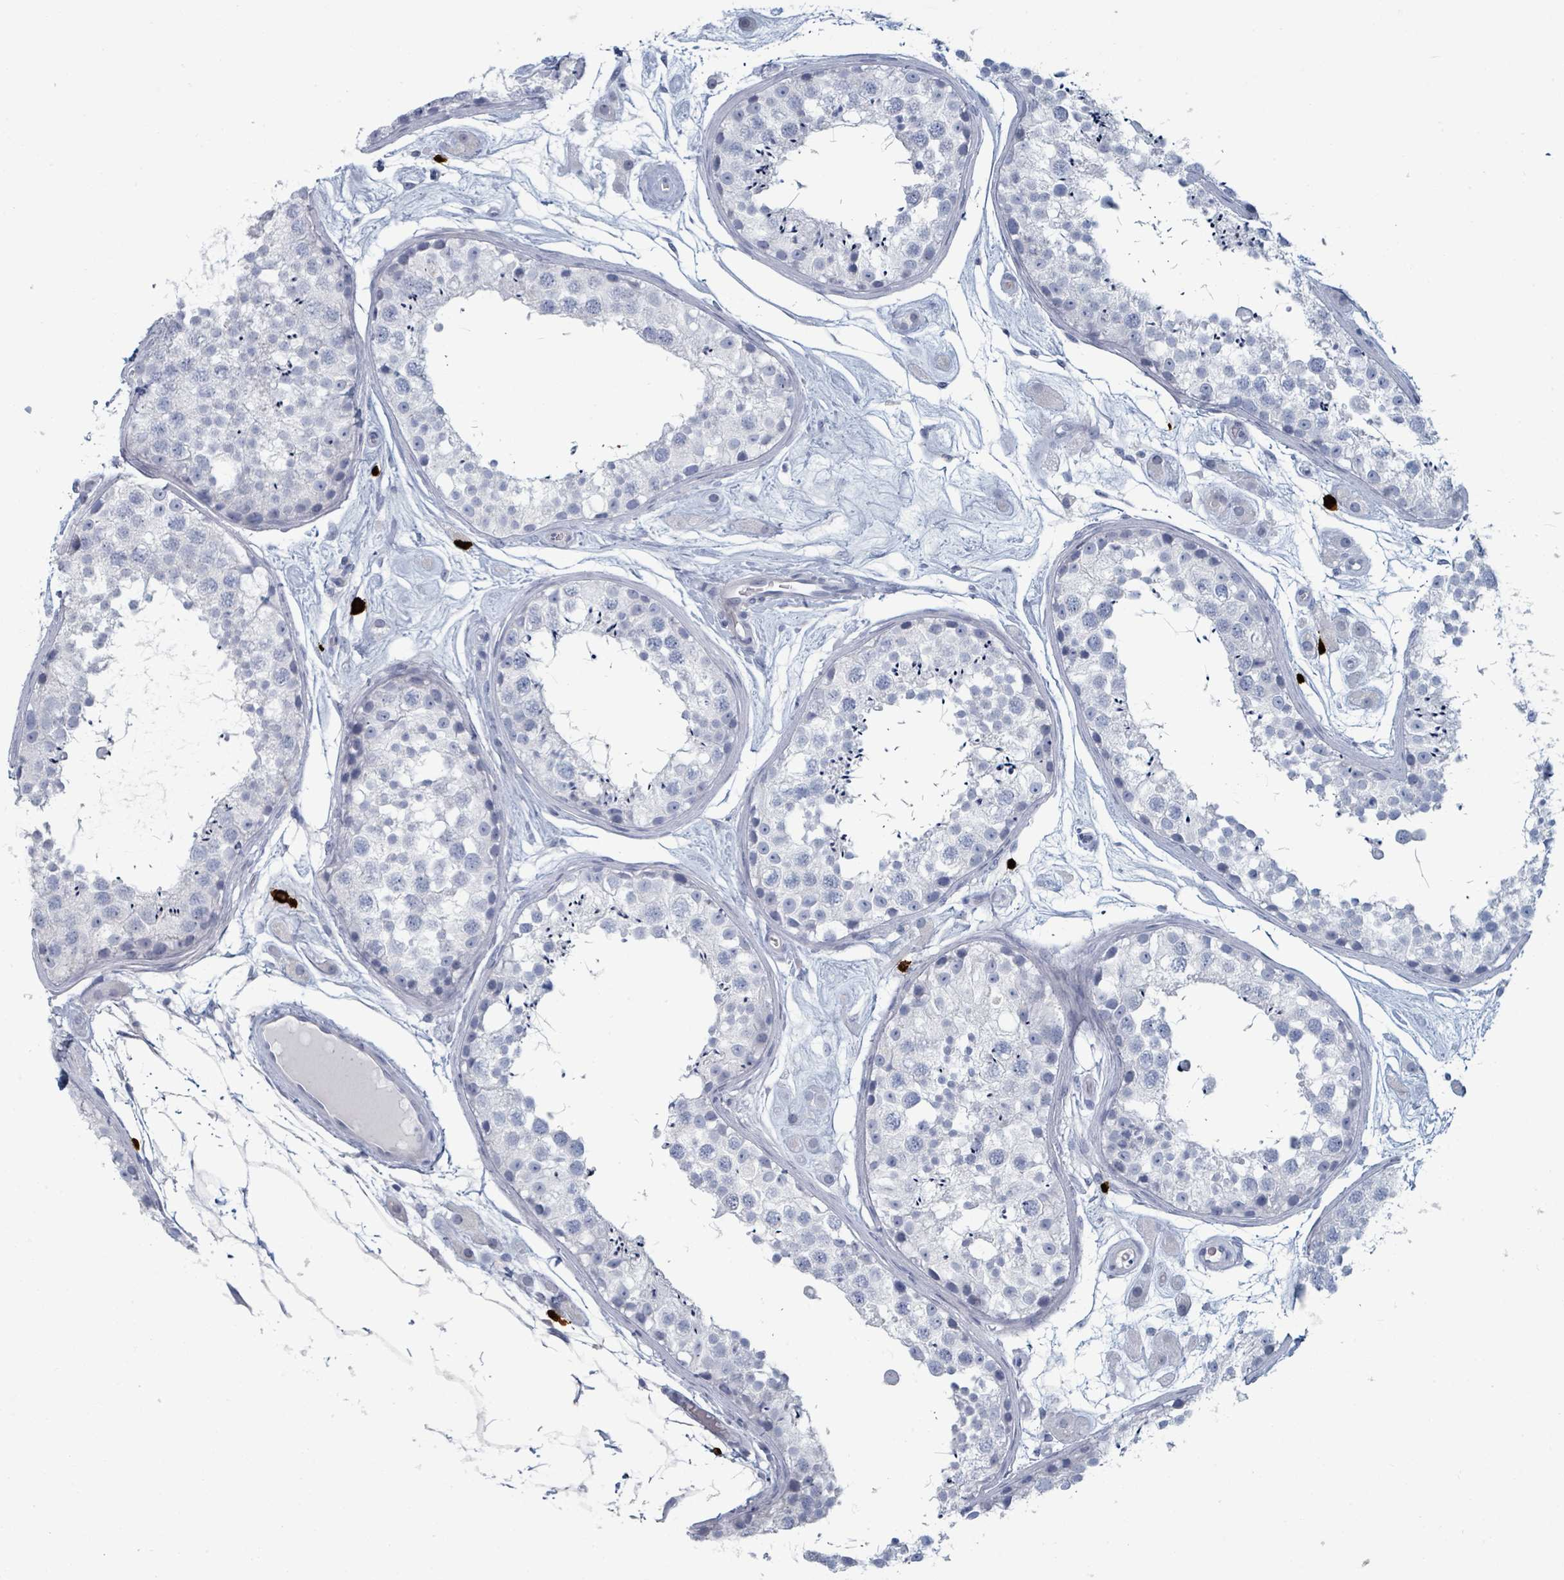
{"staining": {"intensity": "negative", "quantity": "none", "location": "none"}, "tissue": "testis", "cell_type": "Cells in seminiferous ducts", "image_type": "normal", "snomed": [{"axis": "morphology", "description": "Normal tissue, NOS"}, {"axis": "topography", "description": "Testis"}], "caption": "Immunohistochemistry (IHC) histopathology image of benign testis: testis stained with DAB (3,3'-diaminobenzidine) displays no significant protein staining in cells in seminiferous ducts. (DAB immunohistochemistry (IHC) visualized using brightfield microscopy, high magnification).", "gene": "VPS13D", "patient": {"sex": "male", "age": 25}}